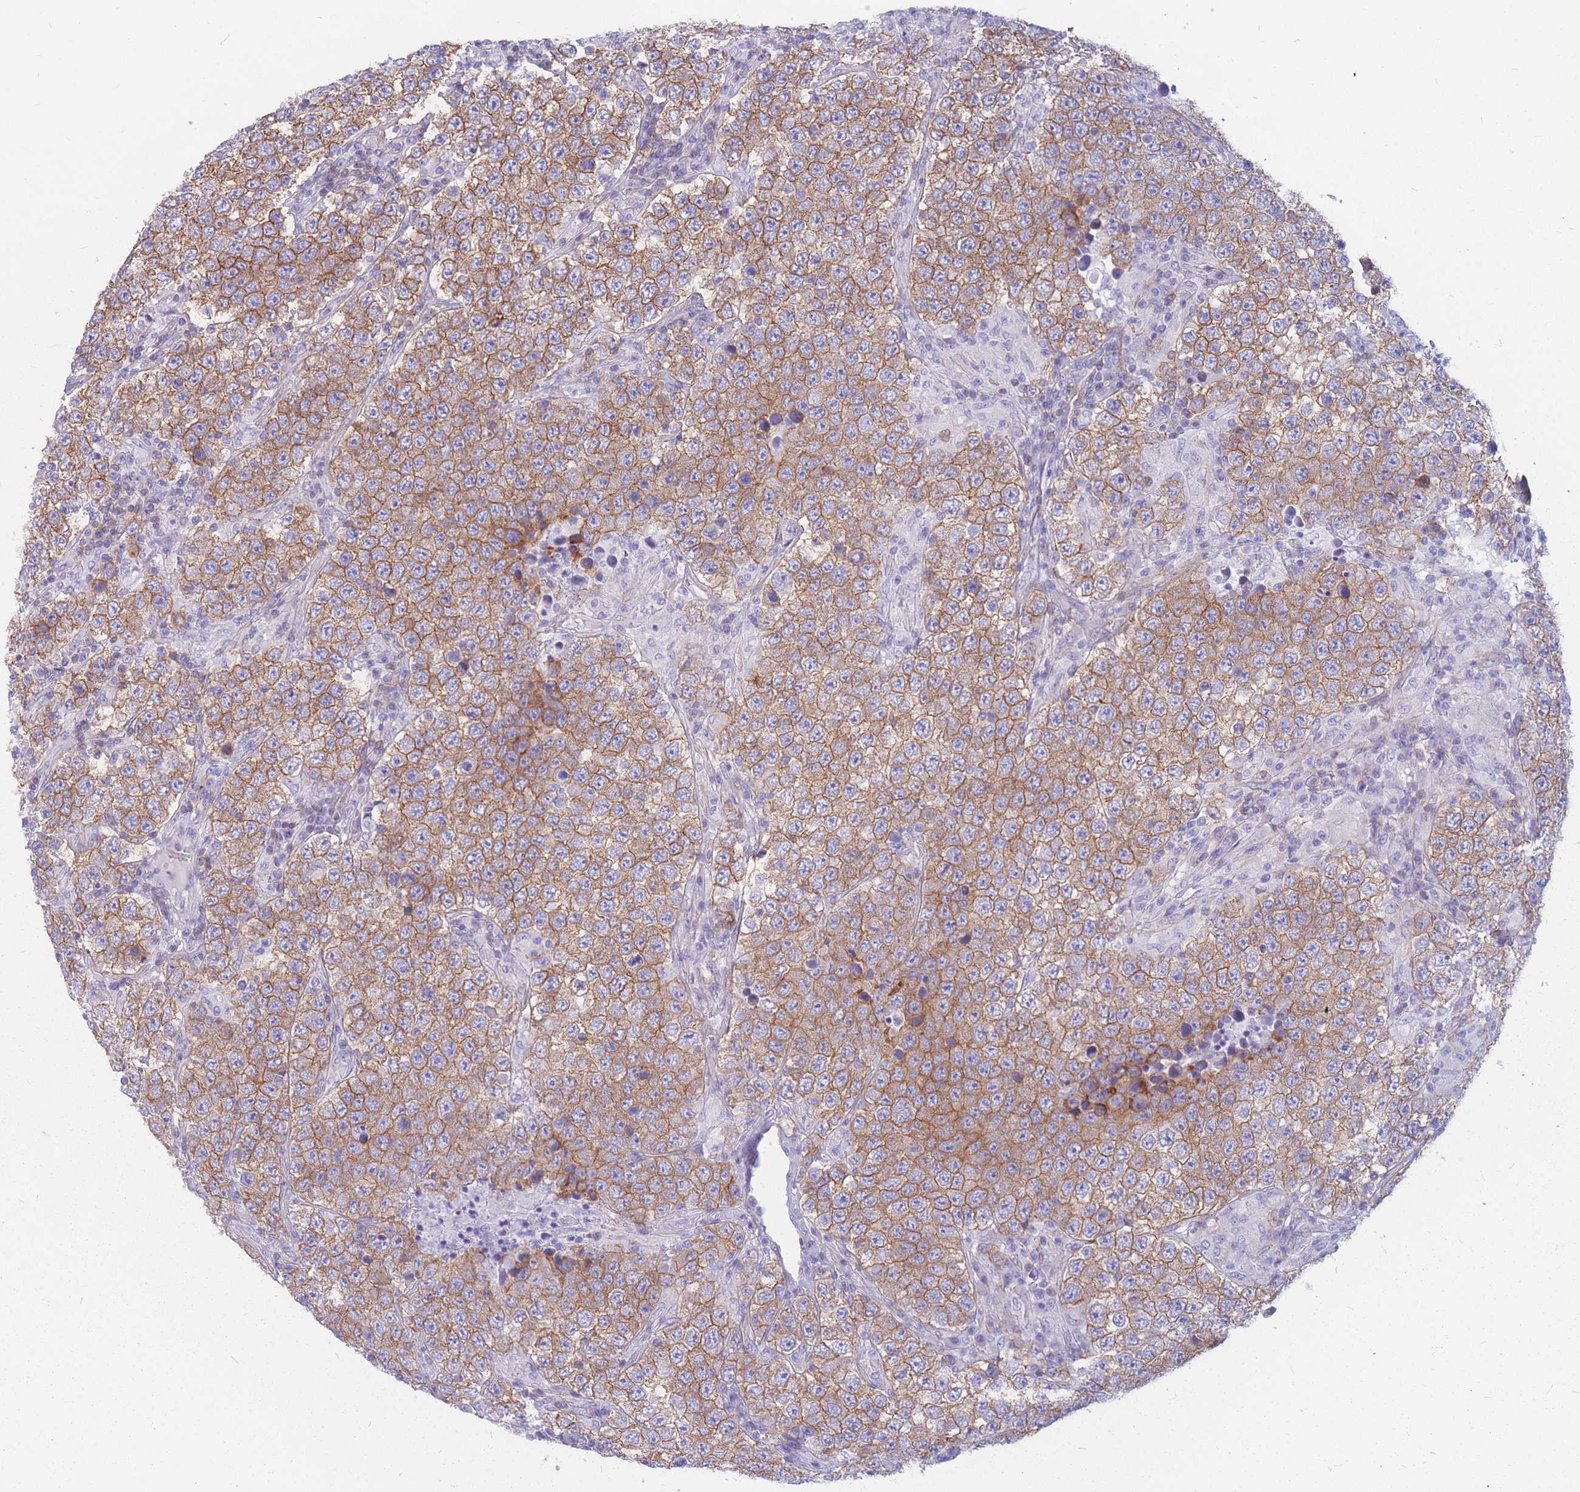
{"staining": {"intensity": "moderate", "quantity": ">75%", "location": "cytoplasmic/membranous"}, "tissue": "testis cancer", "cell_type": "Tumor cells", "image_type": "cancer", "snomed": [{"axis": "morphology", "description": "Normal tissue, NOS"}, {"axis": "morphology", "description": "Urothelial carcinoma, High grade"}, {"axis": "morphology", "description": "Seminoma, NOS"}, {"axis": "morphology", "description": "Carcinoma, Embryonal, NOS"}, {"axis": "topography", "description": "Urinary bladder"}, {"axis": "topography", "description": "Testis"}], "caption": "Immunohistochemical staining of testis embryonal carcinoma reveals moderate cytoplasmic/membranous protein staining in approximately >75% of tumor cells. Immunohistochemistry (ihc) stains the protein in brown and the nuclei are stained blue.", "gene": "ADD2", "patient": {"sex": "male", "age": 41}}